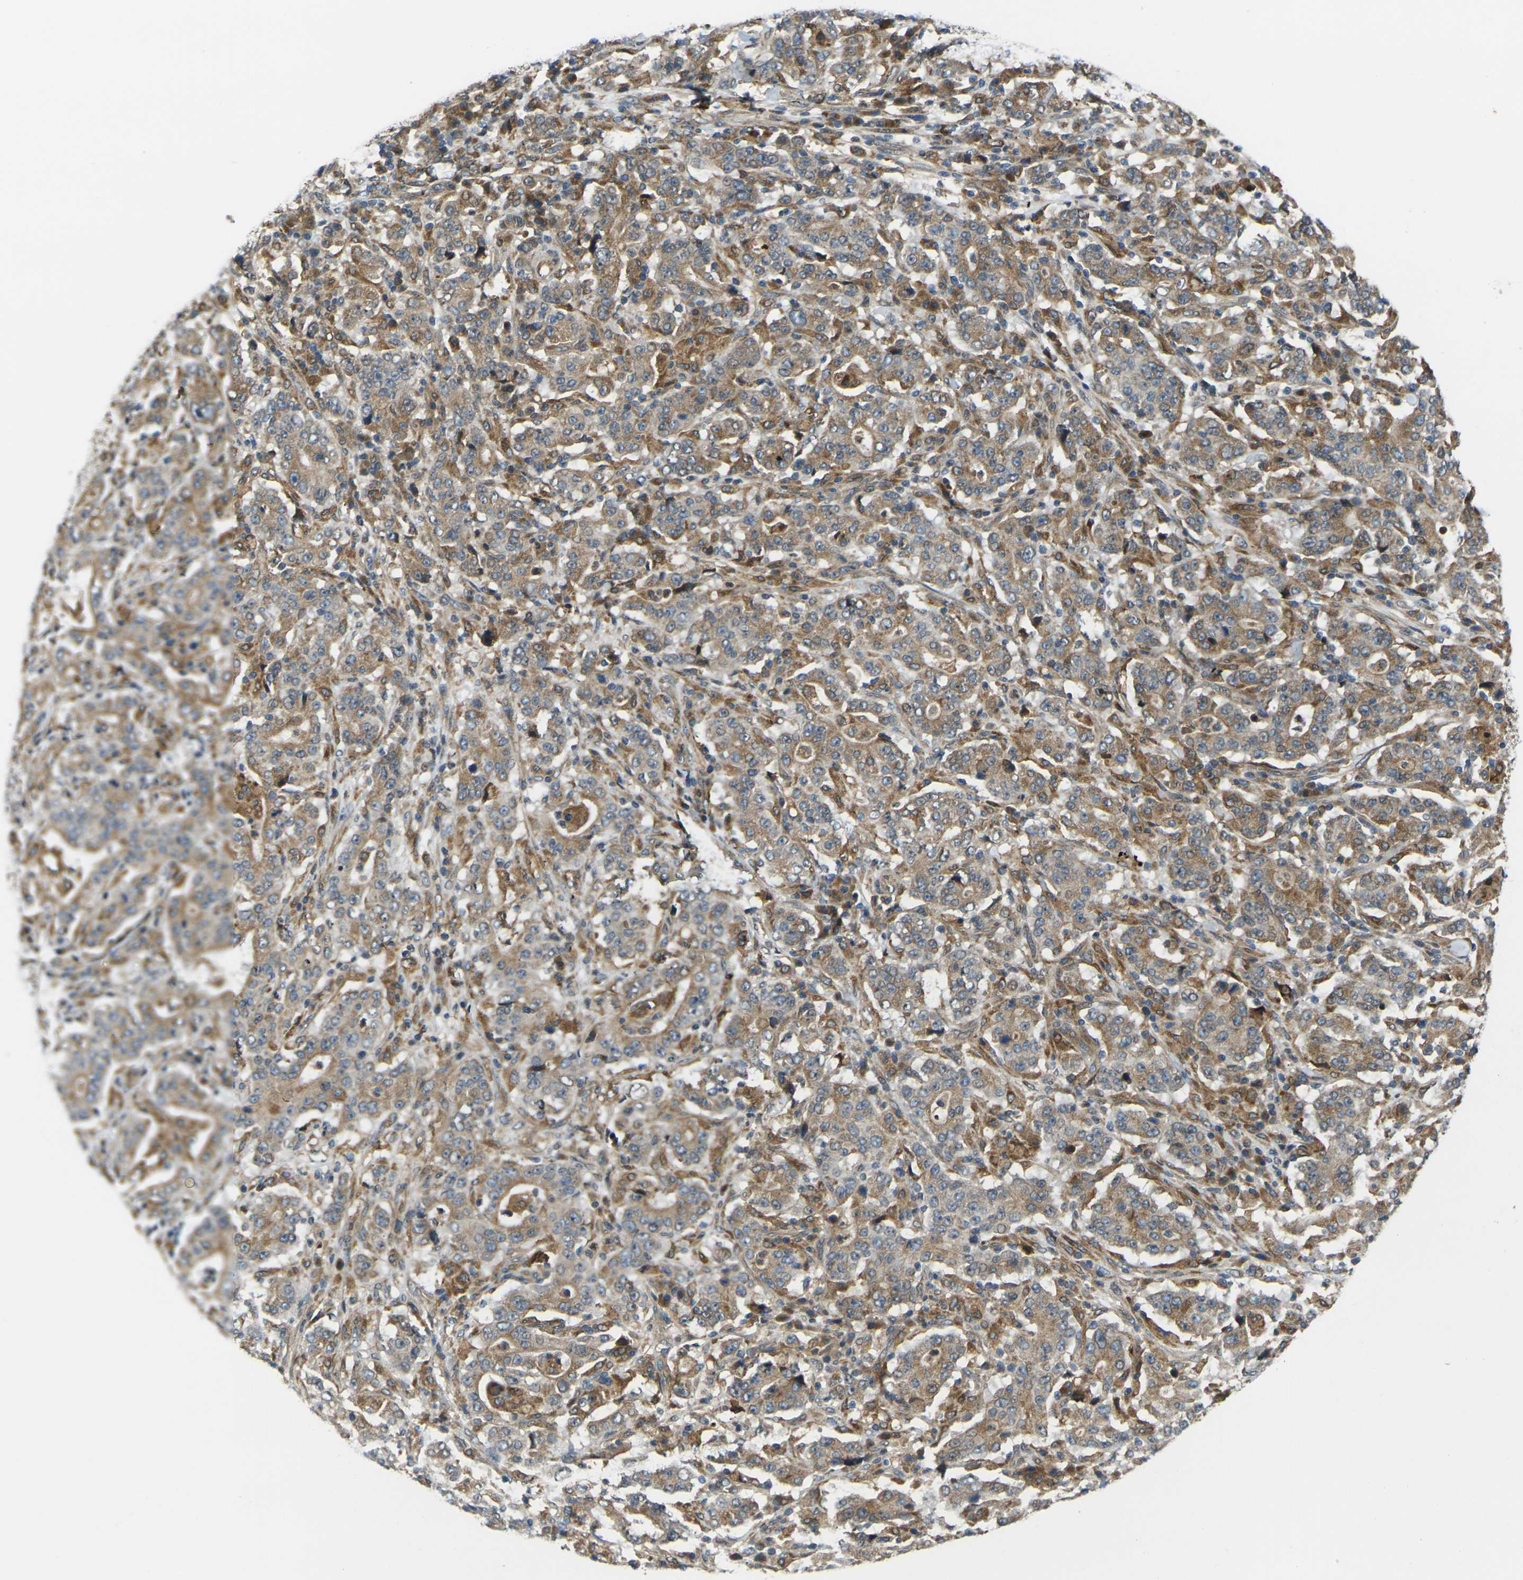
{"staining": {"intensity": "moderate", "quantity": ">75%", "location": "cytoplasmic/membranous"}, "tissue": "stomach cancer", "cell_type": "Tumor cells", "image_type": "cancer", "snomed": [{"axis": "morphology", "description": "Normal tissue, NOS"}, {"axis": "morphology", "description": "Adenocarcinoma, NOS"}, {"axis": "topography", "description": "Stomach, upper"}, {"axis": "topography", "description": "Stomach"}], "caption": "Immunohistochemical staining of human stomach cancer (adenocarcinoma) shows medium levels of moderate cytoplasmic/membranous positivity in about >75% of tumor cells.", "gene": "FZD1", "patient": {"sex": "male", "age": 59}}